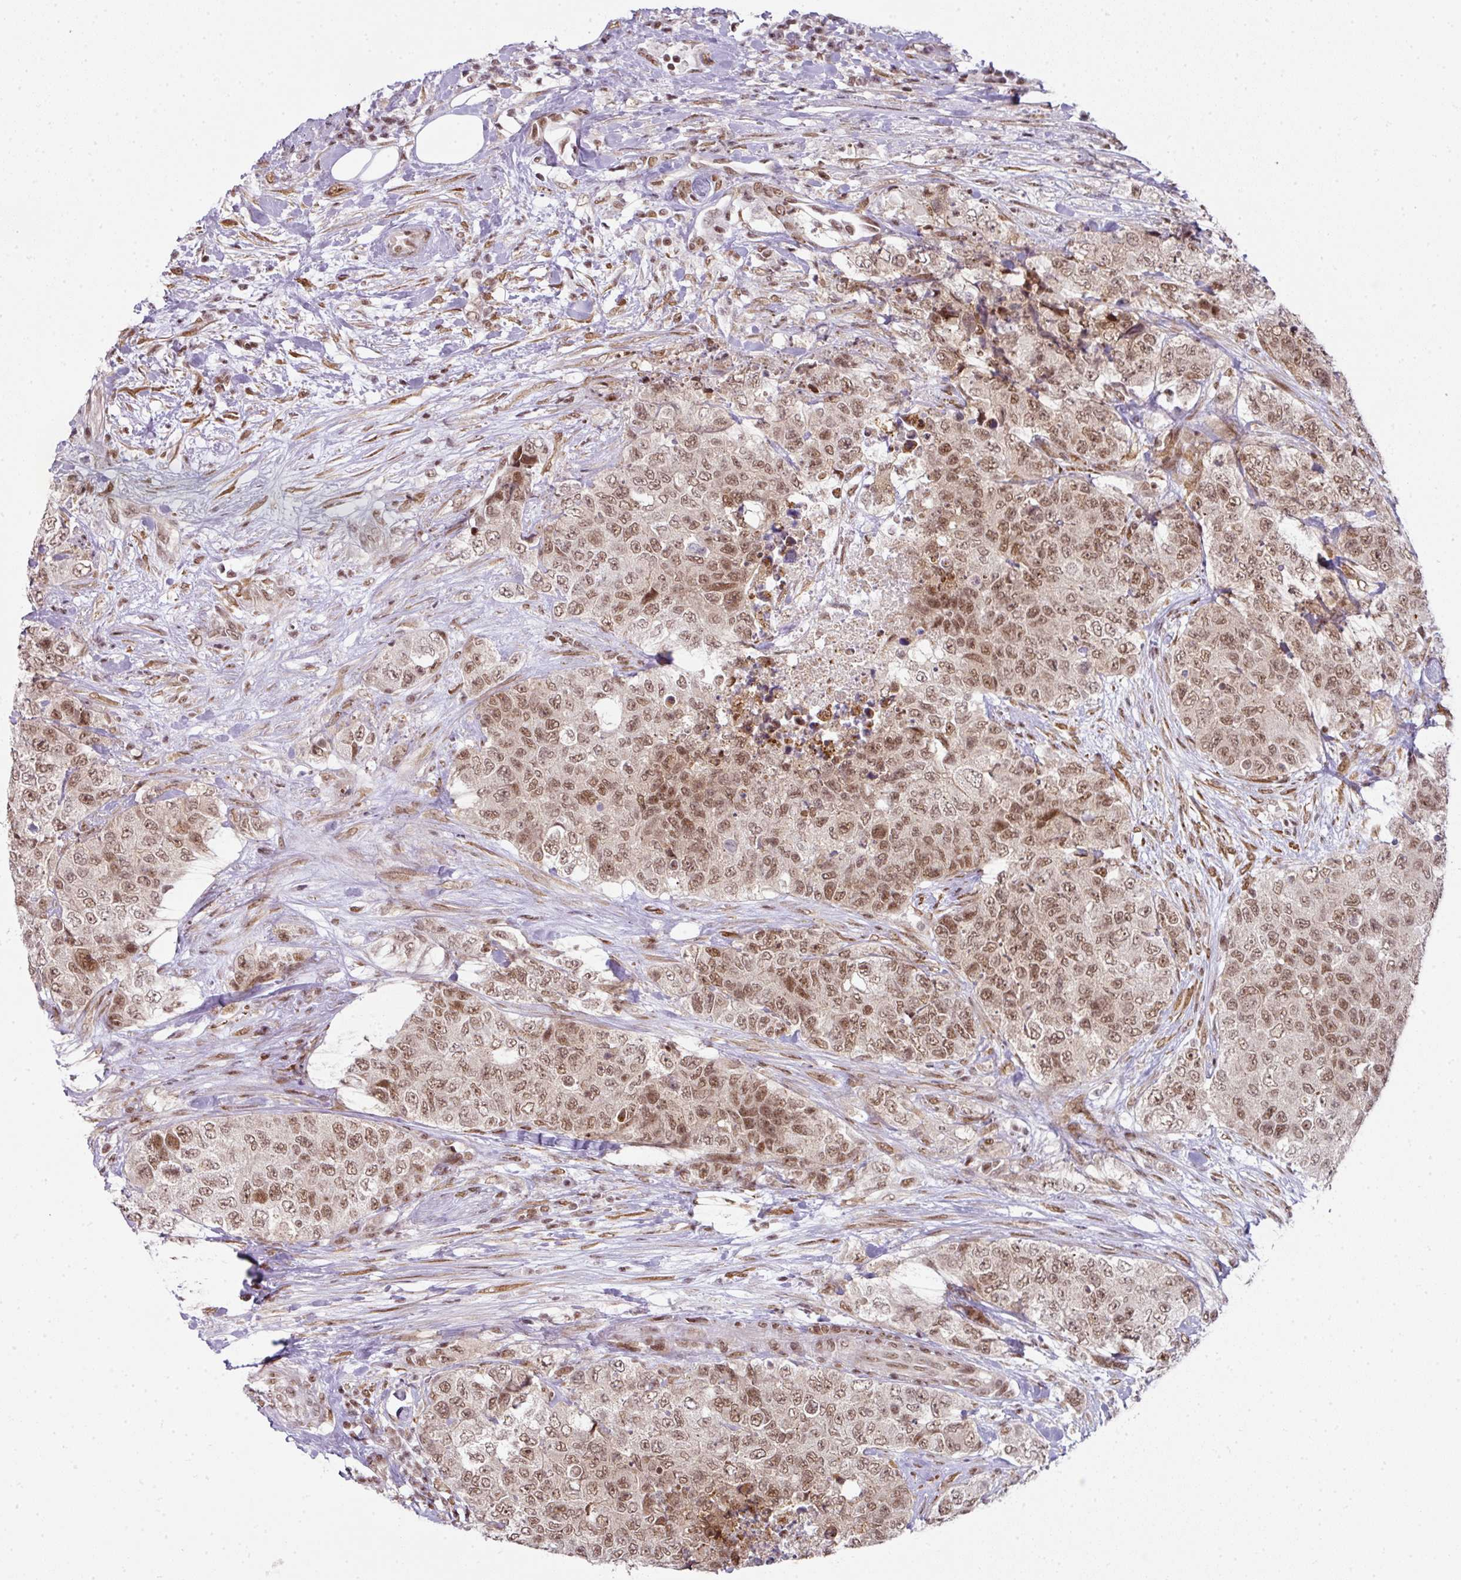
{"staining": {"intensity": "moderate", "quantity": ">75%", "location": "nuclear"}, "tissue": "urothelial cancer", "cell_type": "Tumor cells", "image_type": "cancer", "snomed": [{"axis": "morphology", "description": "Urothelial carcinoma, High grade"}, {"axis": "topography", "description": "Urinary bladder"}], "caption": "This histopathology image exhibits IHC staining of urothelial cancer, with medium moderate nuclear expression in approximately >75% of tumor cells.", "gene": "NFYA", "patient": {"sex": "female", "age": 78}}